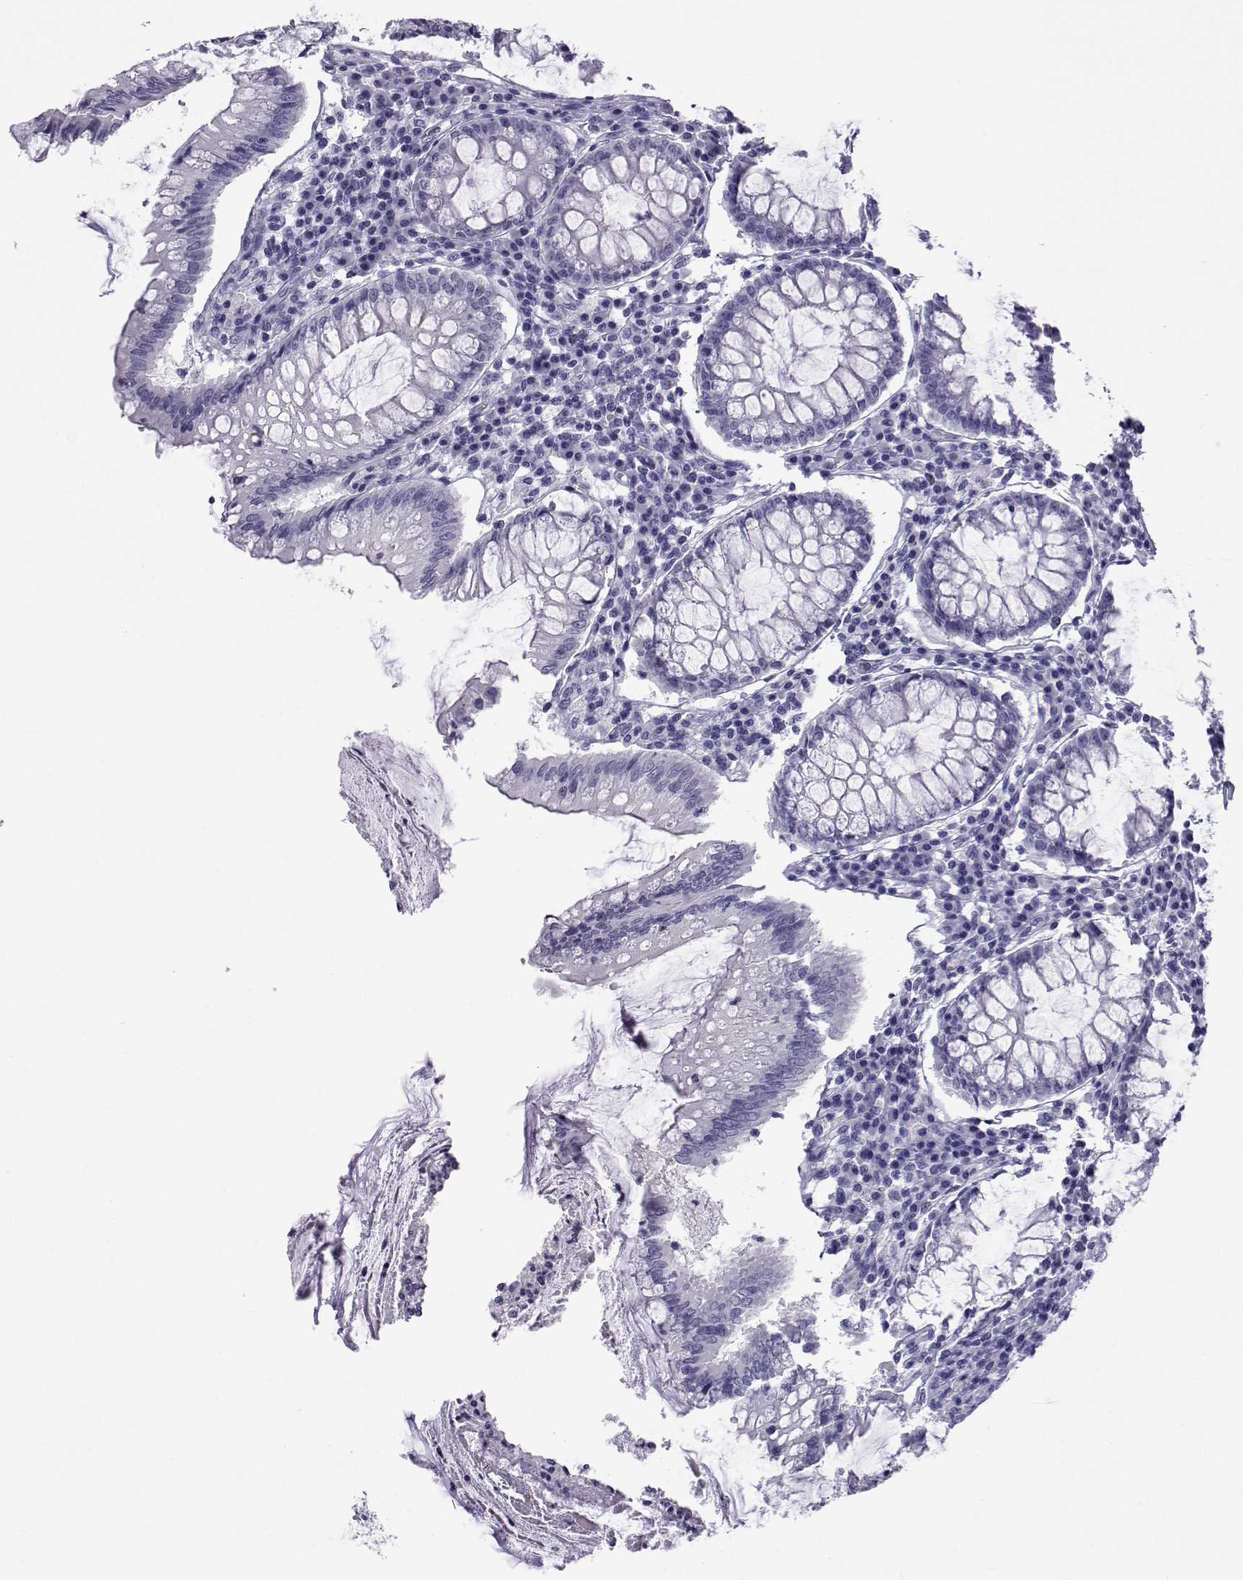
{"staining": {"intensity": "negative", "quantity": "none", "location": "none"}, "tissue": "colorectal cancer", "cell_type": "Tumor cells", "image_type": "cancer", "snomed": [{"axis": "morphology", "description": "Adenocarcinoma, NOS"}, {"axis": "topography", "description": "Colon"}], "caption": "DAB immunohistochemical staining of human colorectal cancer demonstrates no significant expression in tumor cells.", "gene": "ACTL7A", "patient": {"sex": "female", "age": 70}}